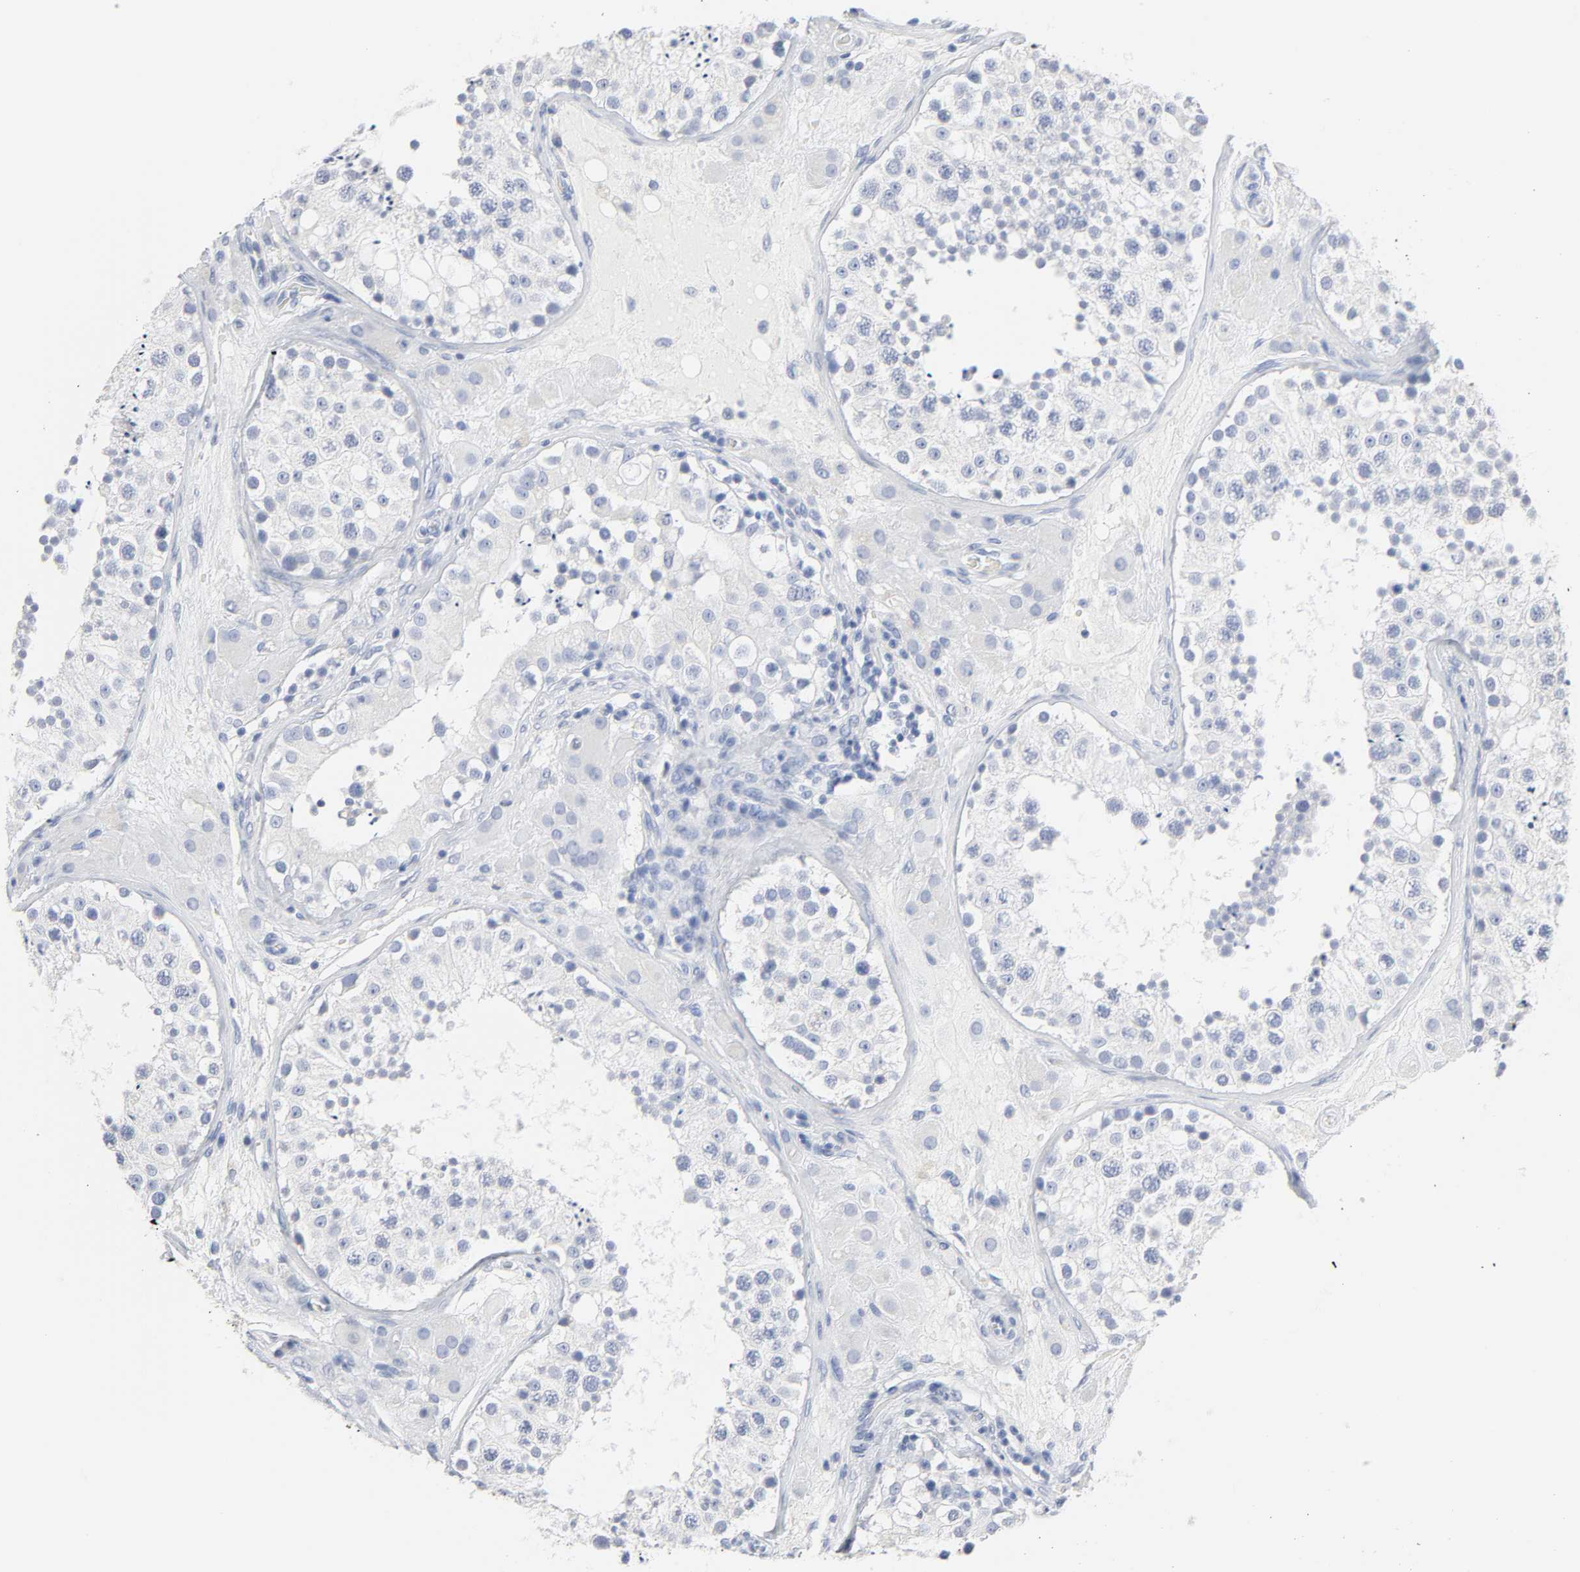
{"staining": {"intensity": "negative", "quantity": "none", "location": "none"}, "tissue": "testis", "cell_type": "Cells in seminiferous ducts", "image_type": "normal", "snomed": [{"axis": "morphology", "description": "Normal tissue, NOS"}, {"axis": "topography", "description": "Testis"}], "caption": "A high-resolution micrograph shows immunohistochemistry (IHC) staining of benign testis, which reveals no significant expression in cells in seminiferous ducts.", "gene": "ACP3", "patient": {"sex": "male", "age": 26}}